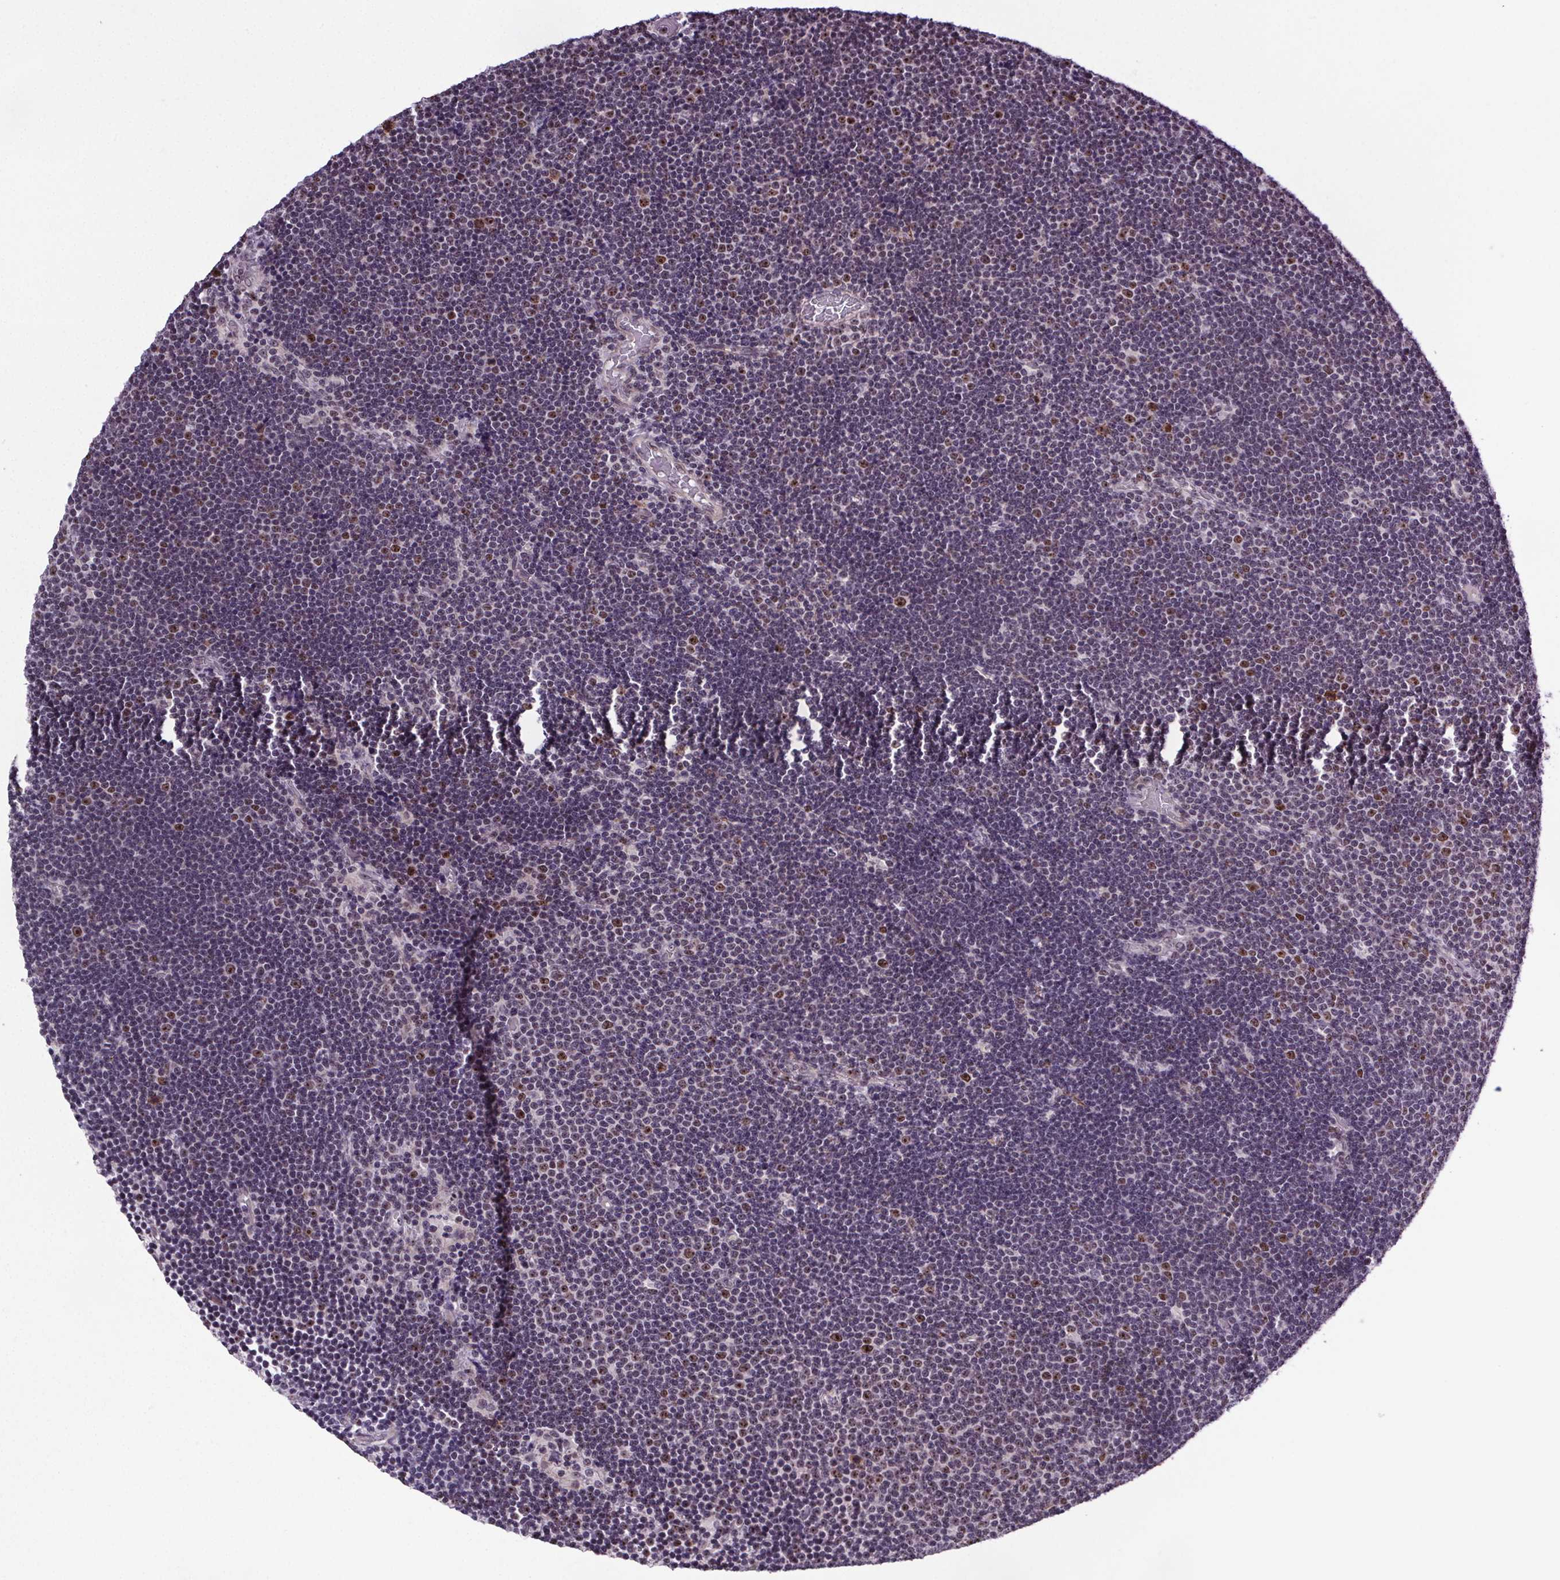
{"staining": {"intensity": "negative", "quantity": "none", "location": "none"}, "tissue": "lymphoma", "cell_type": "Tumor cells", "image_type": "cancer", "snomed": [{"axis": "morphology", "description": "Malignant lymphoma, non-Hodgkin's type, Low grade"}, {"axis": "topography", "description": "Brain"}], "caption": "This is an immunohistochemistry (IHC) micrograph of human lymphoma. There is no staining in tumor cells.", "gene": "ATMIN", "patient": {"sex": "female", "age": 66}}